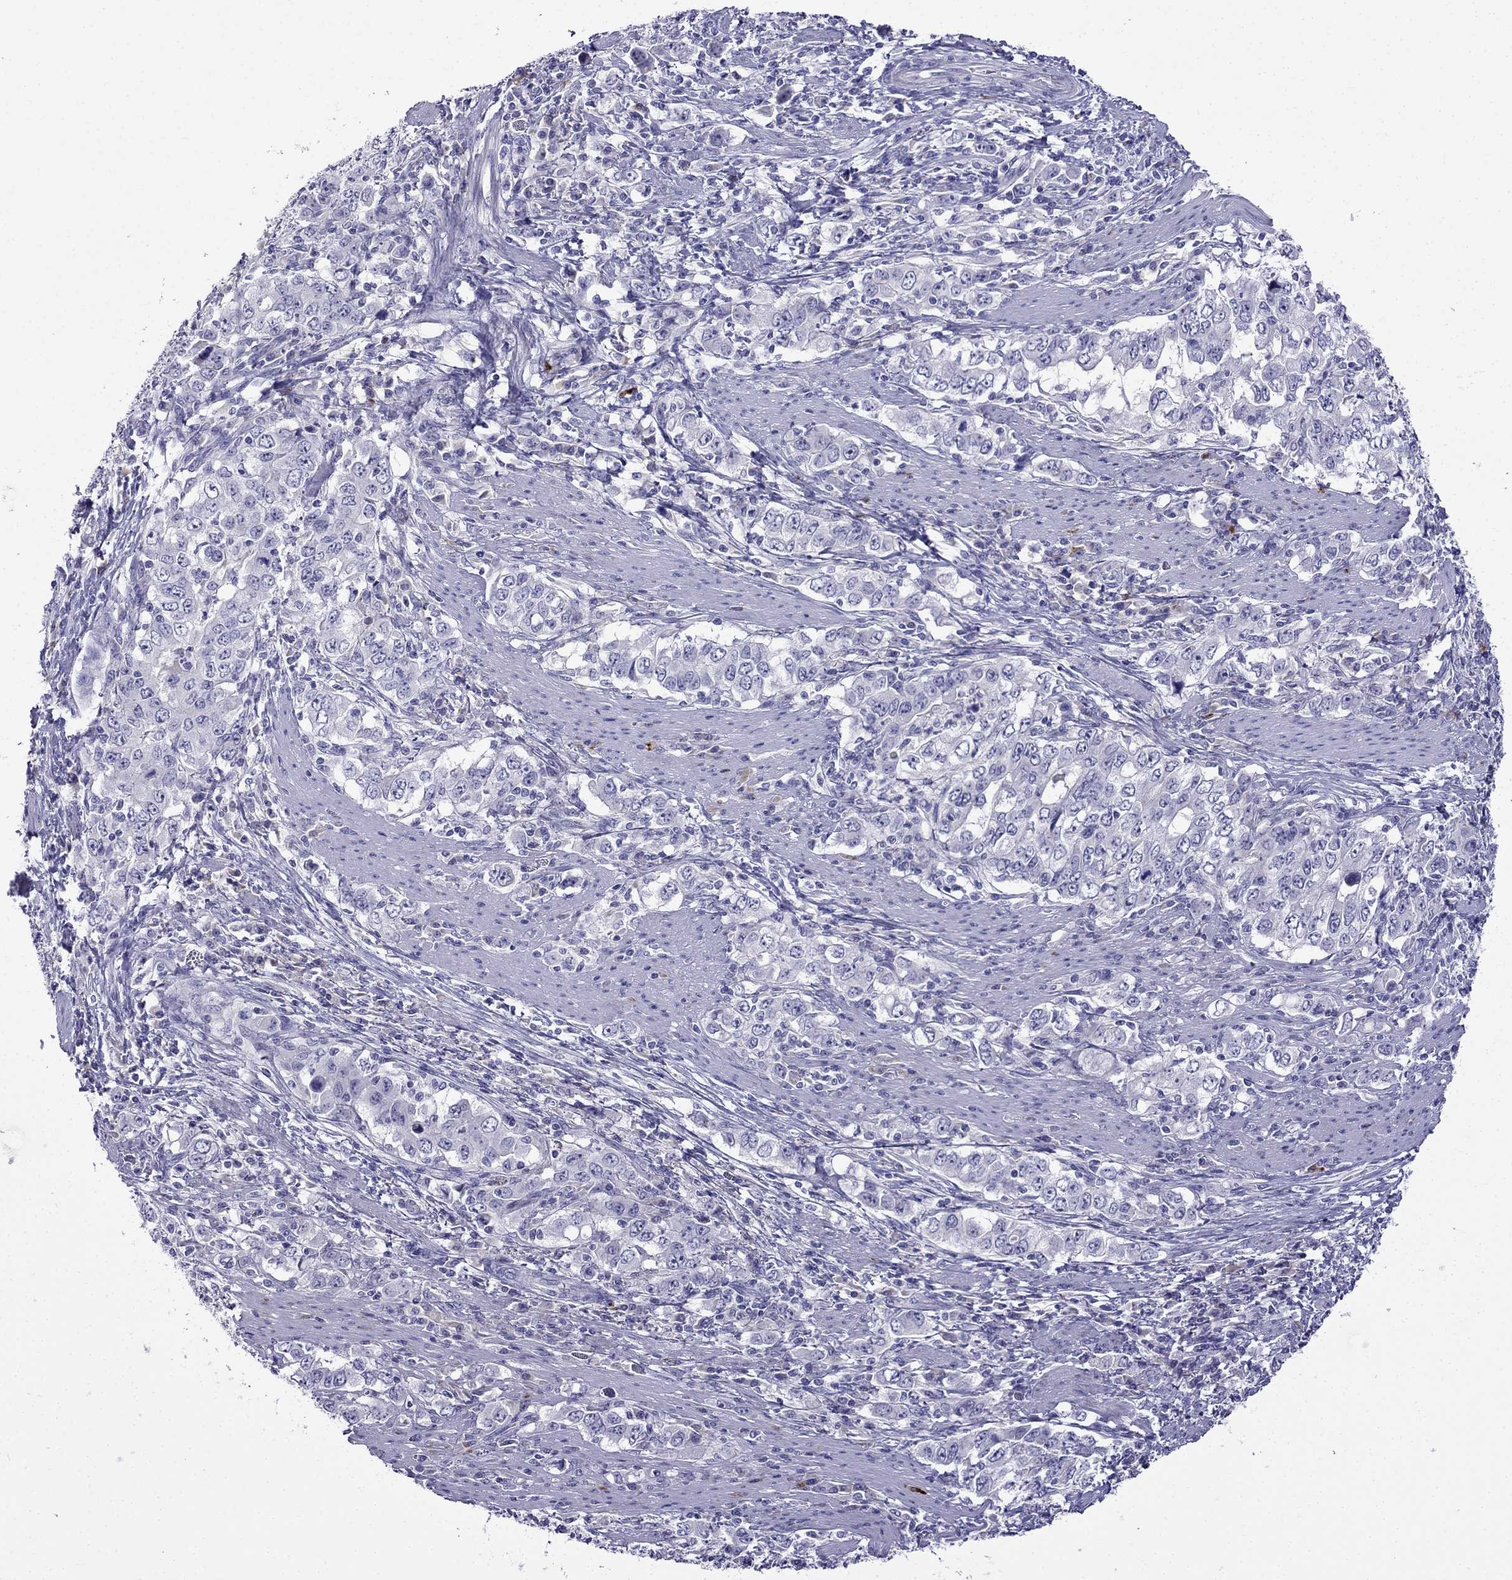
{"staining": {"intensity": "negative", "quantity": "none", "location": "none"}, "tissue": "stomach cancer", "cell_type": "Tumor cells", "image_type": "cancer", "snomed": [{"axis": "morphology", "description": "Adenocarcinoma, NOS"}, {"axis": "topography", "description": "Stomach, lower"}], "caption": "Tumor cells show no significant expression in stomach cancer.", "gene": "PATE1", "patient": {"sex": "female", "age": 72}}